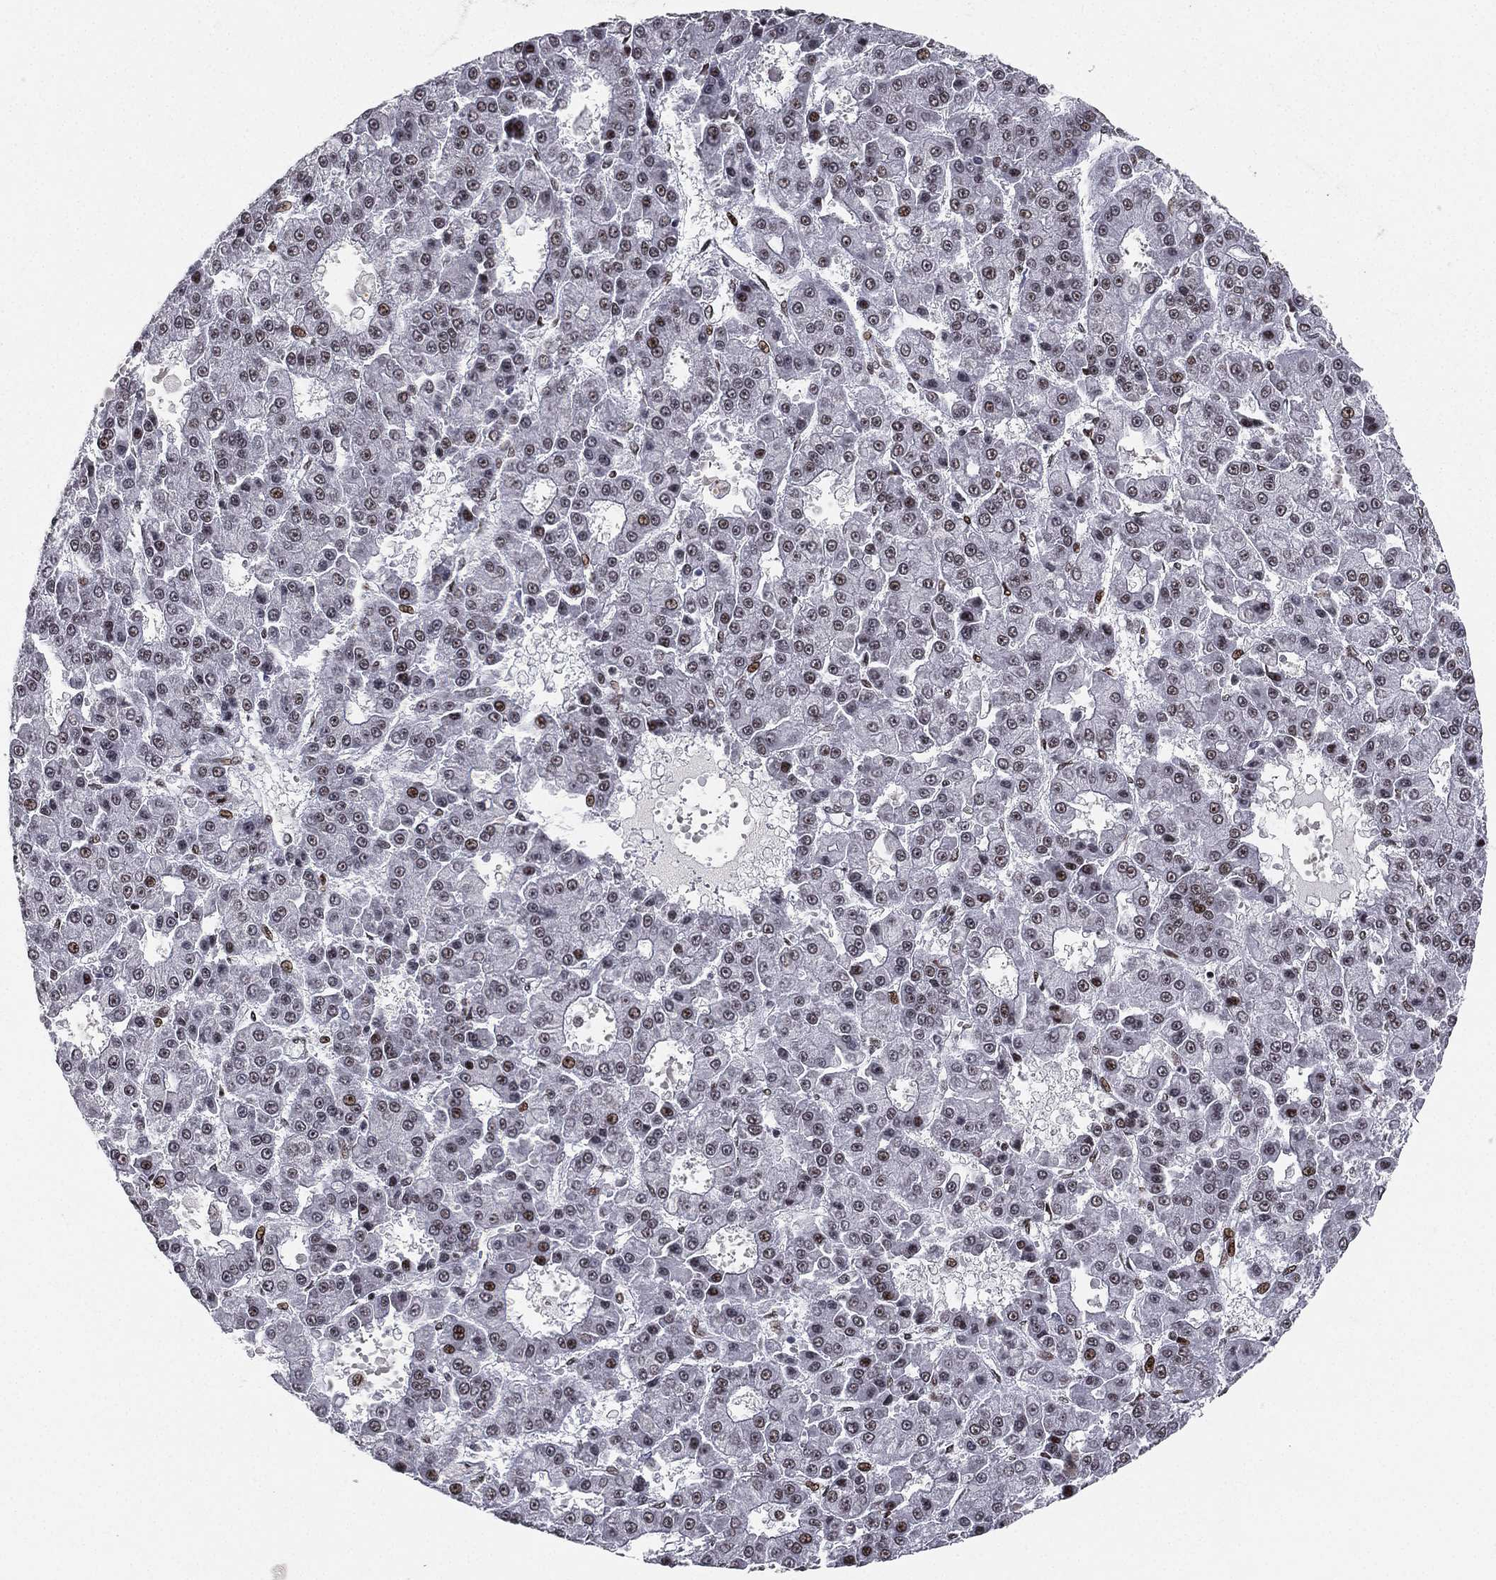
{"staining": {"intensity": "moderate", "quantity": "<25%", "location": "nuclear"}, "tissue": "liver cancer", "cell_type": "Tumor cells", "image_type": "cancer", "snomed": [{"axis": "morphology", "description": "Carcinoma, Hepatocellular, NOS"}, {"axis": "topography", "description": "Liver"}], "caption": "Liver cancer (hepatocellular carcinoma) stained with immunohistochemistry (IHC) exhibits moderate nuclear positivity in about <25% of tumor cells.", "gene": "RTF1", "patient": {"sex": "male", "age": 70}}